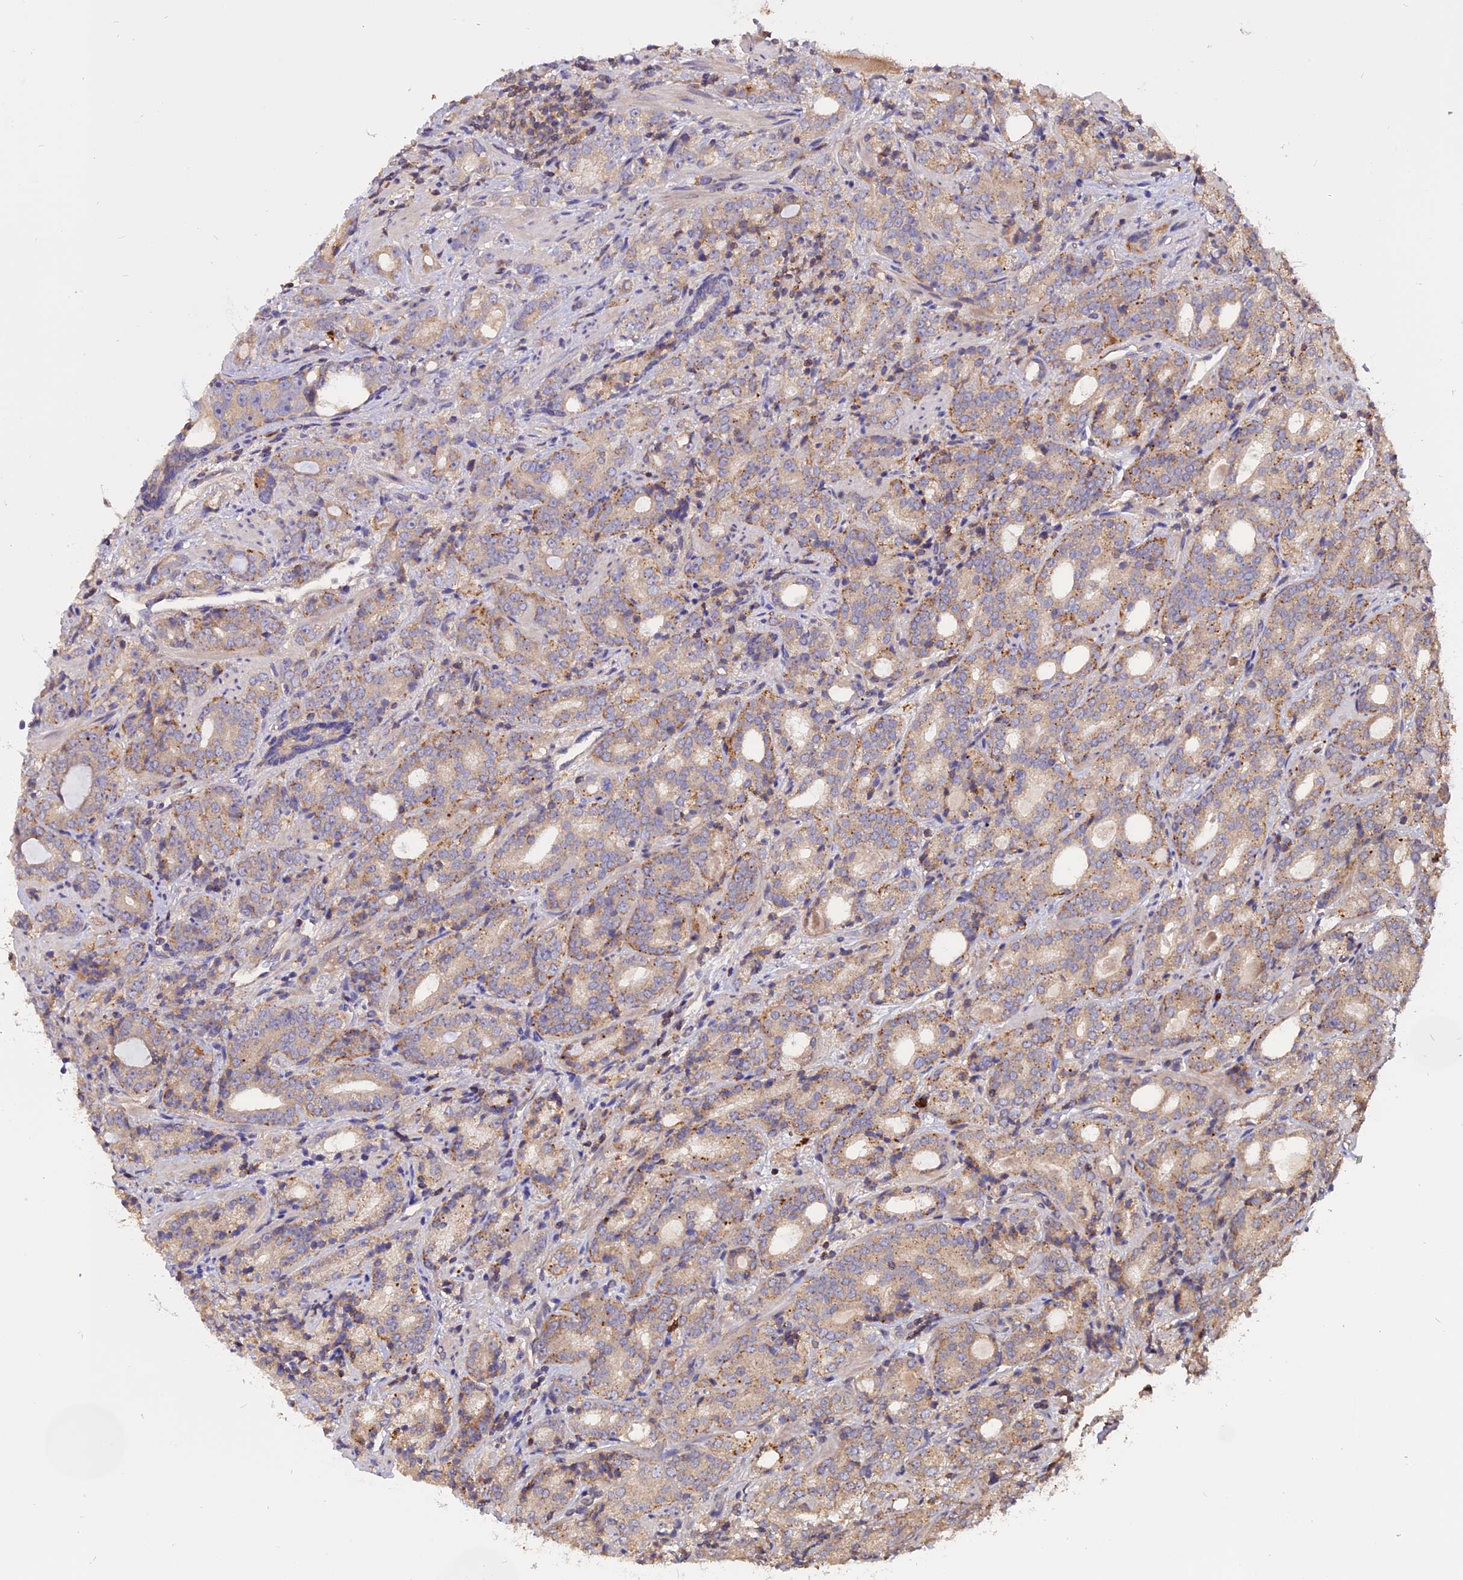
{"staining": {"intensity": "moderate", "quantity": "25%-75%", "location": "cytoplasmic/membranous"}, "tissue": "prostate cancer", "cell_type": "Tumor cells", "image_type": "cancer", "snomed": [{"axis": "morphology", "description": "Adenocarcinoma, High grade"}, {"axis": "topography", "description": "Prostate"}], "caption": "An image of human high-grade adenocarcinoma (prostate) stained for a protein reveals moderate cytoplasmic/membranous brown staining in tumor cells.", "gene": "CARMIL2", "patient": {"sex": "male", "age": 64}}